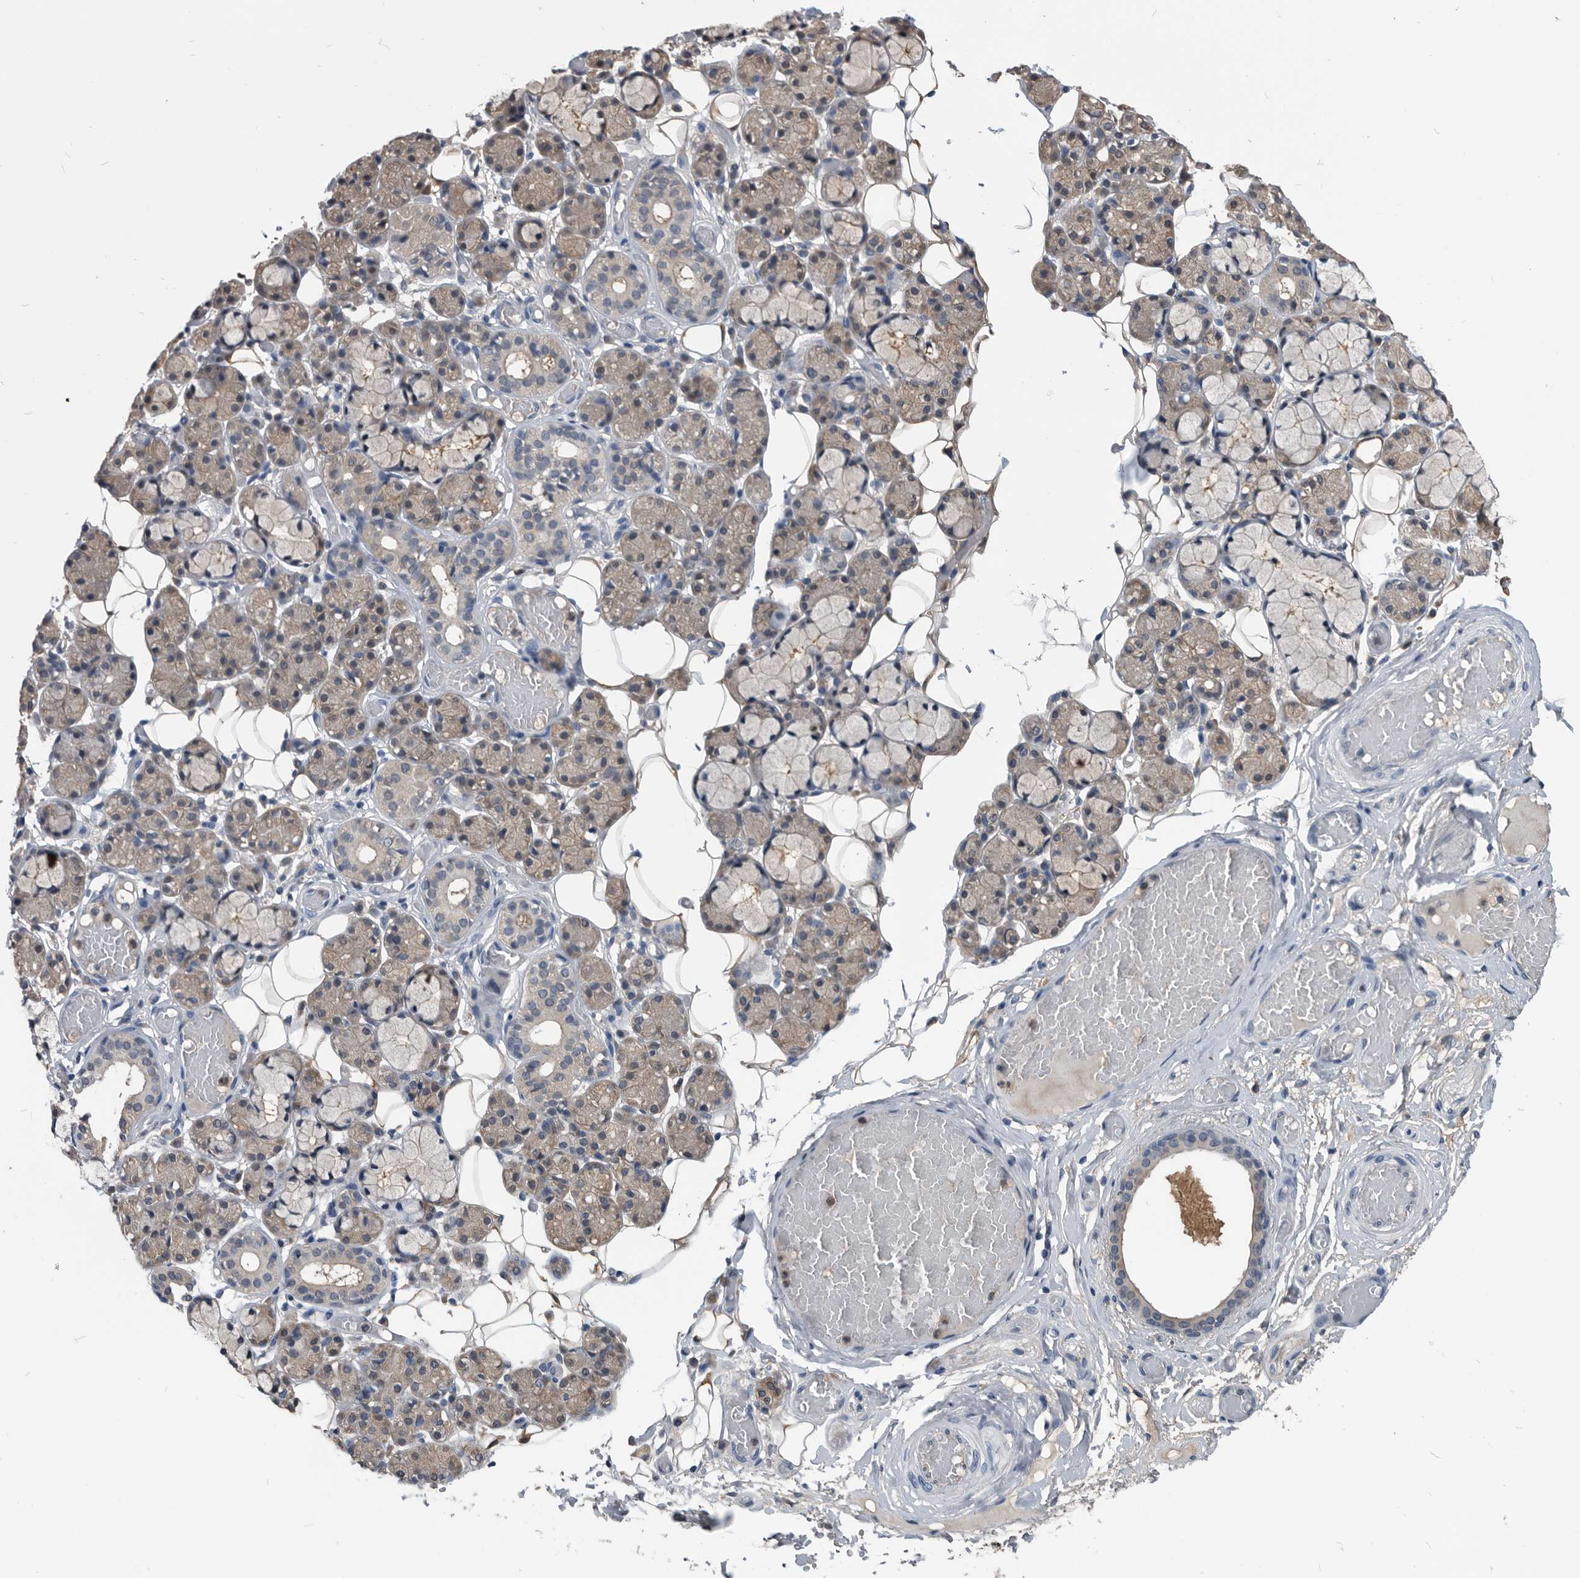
{"staining": {"intensity": "weak", "quantity": "25%-75%", "location": "cytoplasmic/membranous"}, "tissue": "salivary gland", "cell_type": "Glandular cells", "image_type": "normal", "snomed": [{"axis": "morphology", "description": "Normal tissue, NOS"}, {"axis": "topography", "description": "Salivary gland"}], "caption": "A histopathology image of salivary gland stained for a protein displays weak cytoplasmic/membranous brown staining in glandular cells. The staining is performed using DAB (3,3'-diaminobenzidine) brown chromogen to label protein expression. The nuclei are counter-stained blue using hematoxylin.", "gene": "PDXK", "patient": {"sex": "male", "age": 63}}